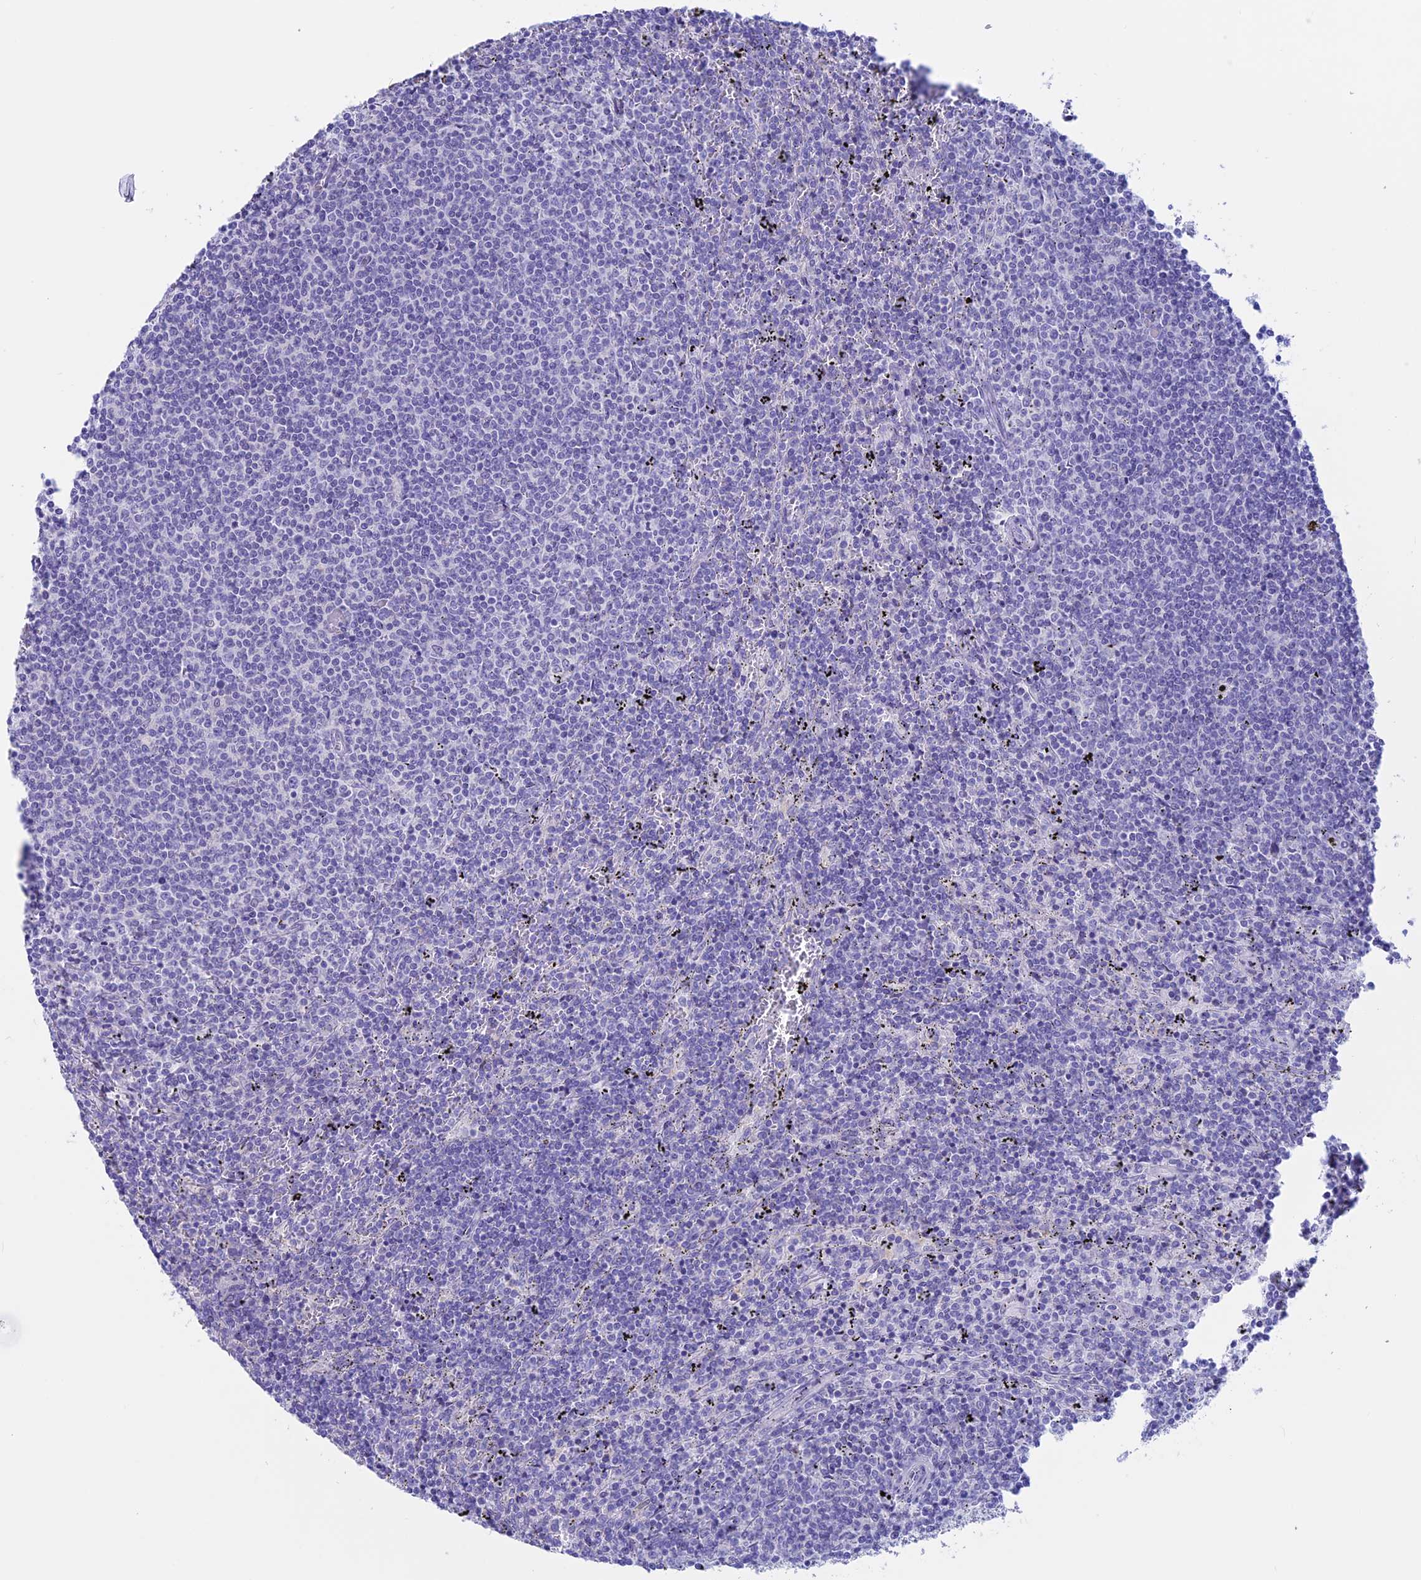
{"staining": {"intensity": "negative", "quantity": "none", "location": "none"}, "tissue": "lymphoma", "cell_type": "Tumor cells", "image_type": "cancer", "snomed": [{"axis": "morphology", "description": "Malignant lymphoma, non-Hodgkin's type, Low grade"}, {"axis": "topography", "description": "Spleen"}], "caption": "Human lymphoma stained for a protein using immunohistochemistry demonstrates no expression in tumor cells.", "gene": "RP1", "patient": {"sex": "female", "age": 50}}